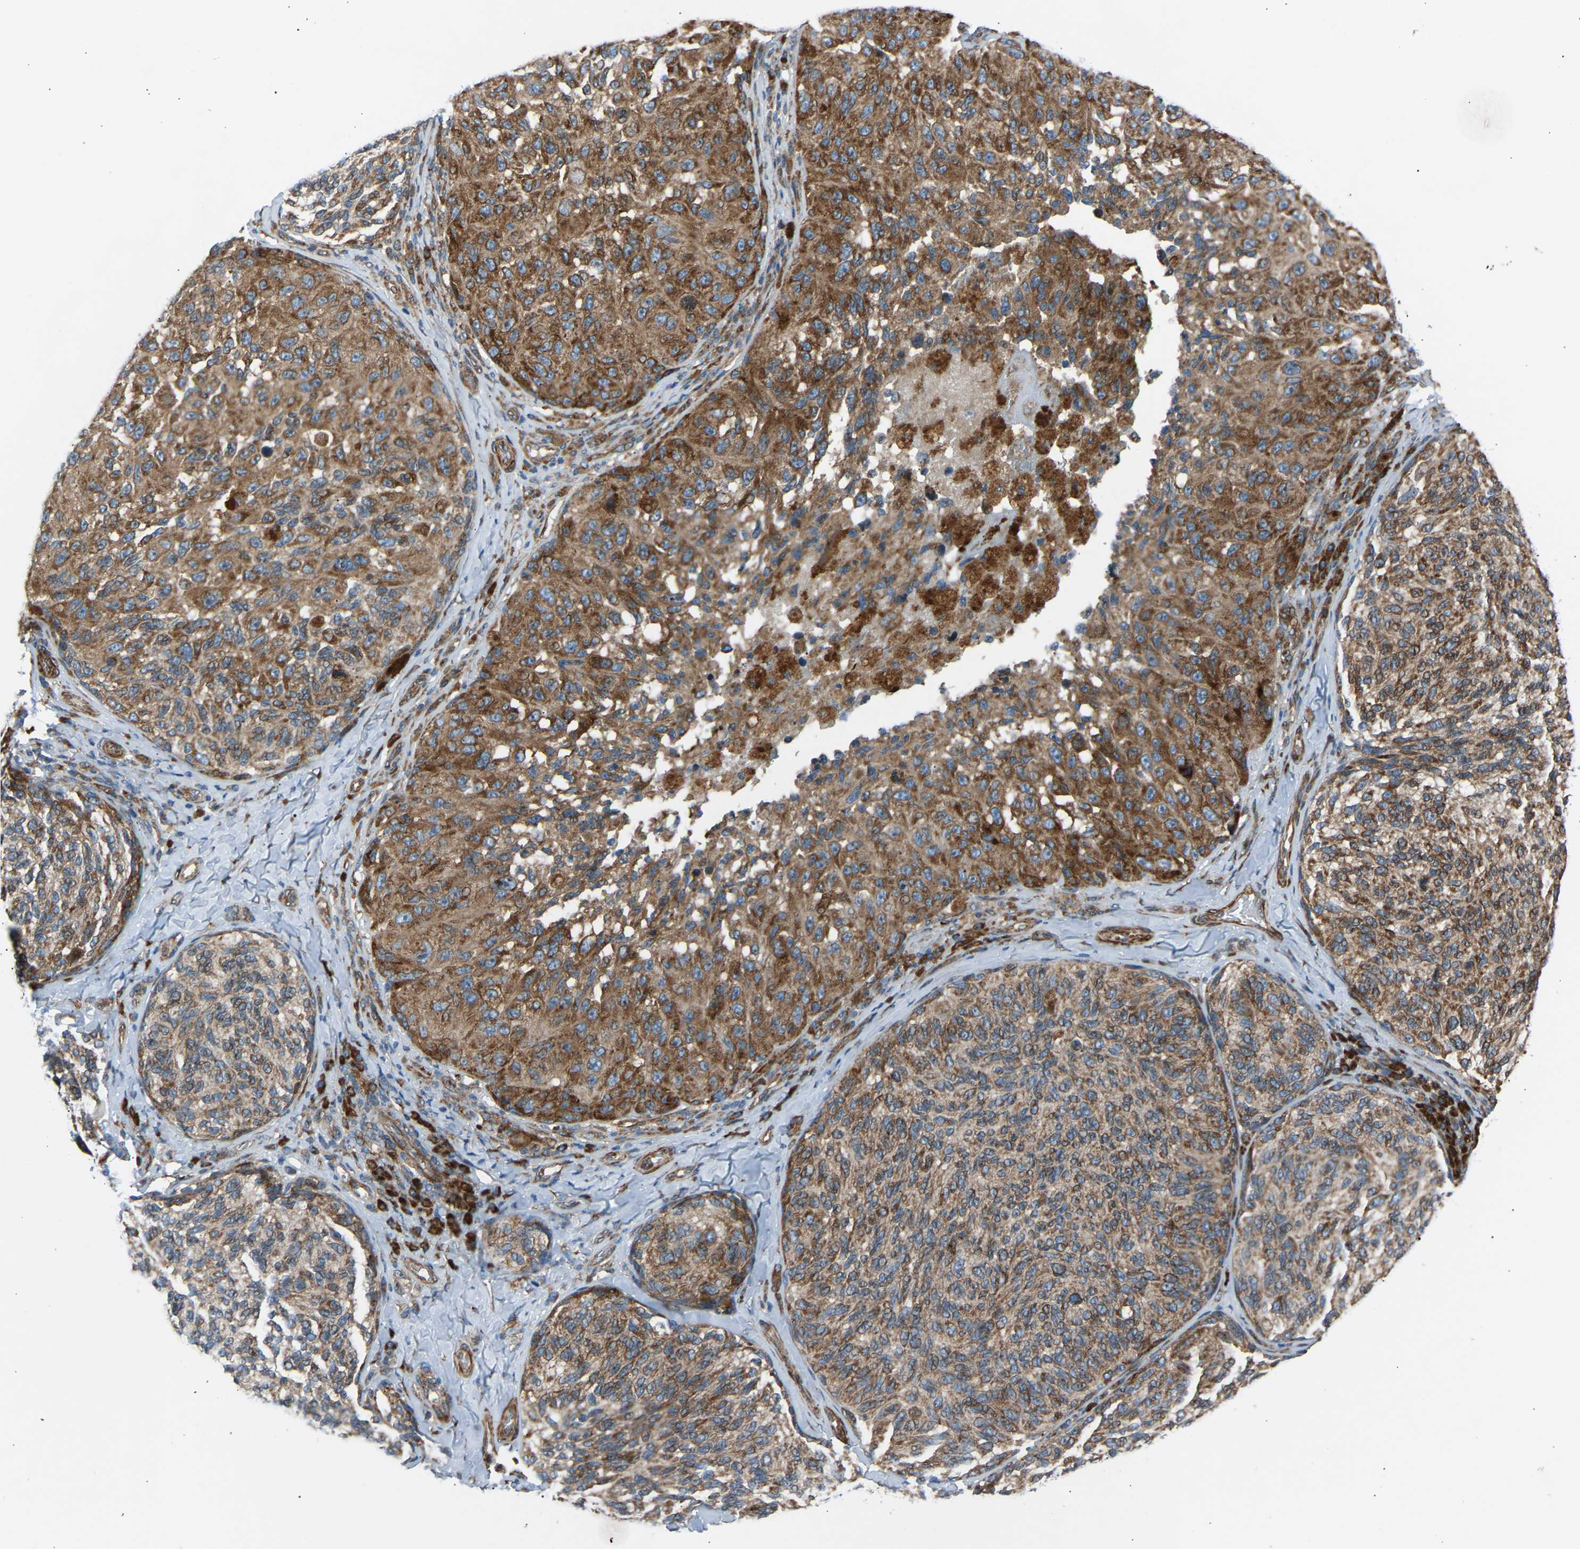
{"staining": {"intensity": "moderate", "quantity": ">75%", "location": "cytoplasmic/membranous"}, "tissue": "melanoma", "cell_type": "Tumor cells", "image_type": "cancer", "snomed": [{"axis": "morphology", "description": "Malignant melanoma, NOS"}, {"axis": "topography", "description": "Skin"}], "caption": "Immunohistochemistry (IHC) micrograph of neoplastic tissue: human melanoma stained using immunohistochemistry shows medium levels of moderate protein expression localized specifically in the cytoplasmic/membranous of tumor cells, appearing as a cytoplasmic/membranous brown color.", "gene": "VPS41", "patient": {"sex": "female", "age": 73}}